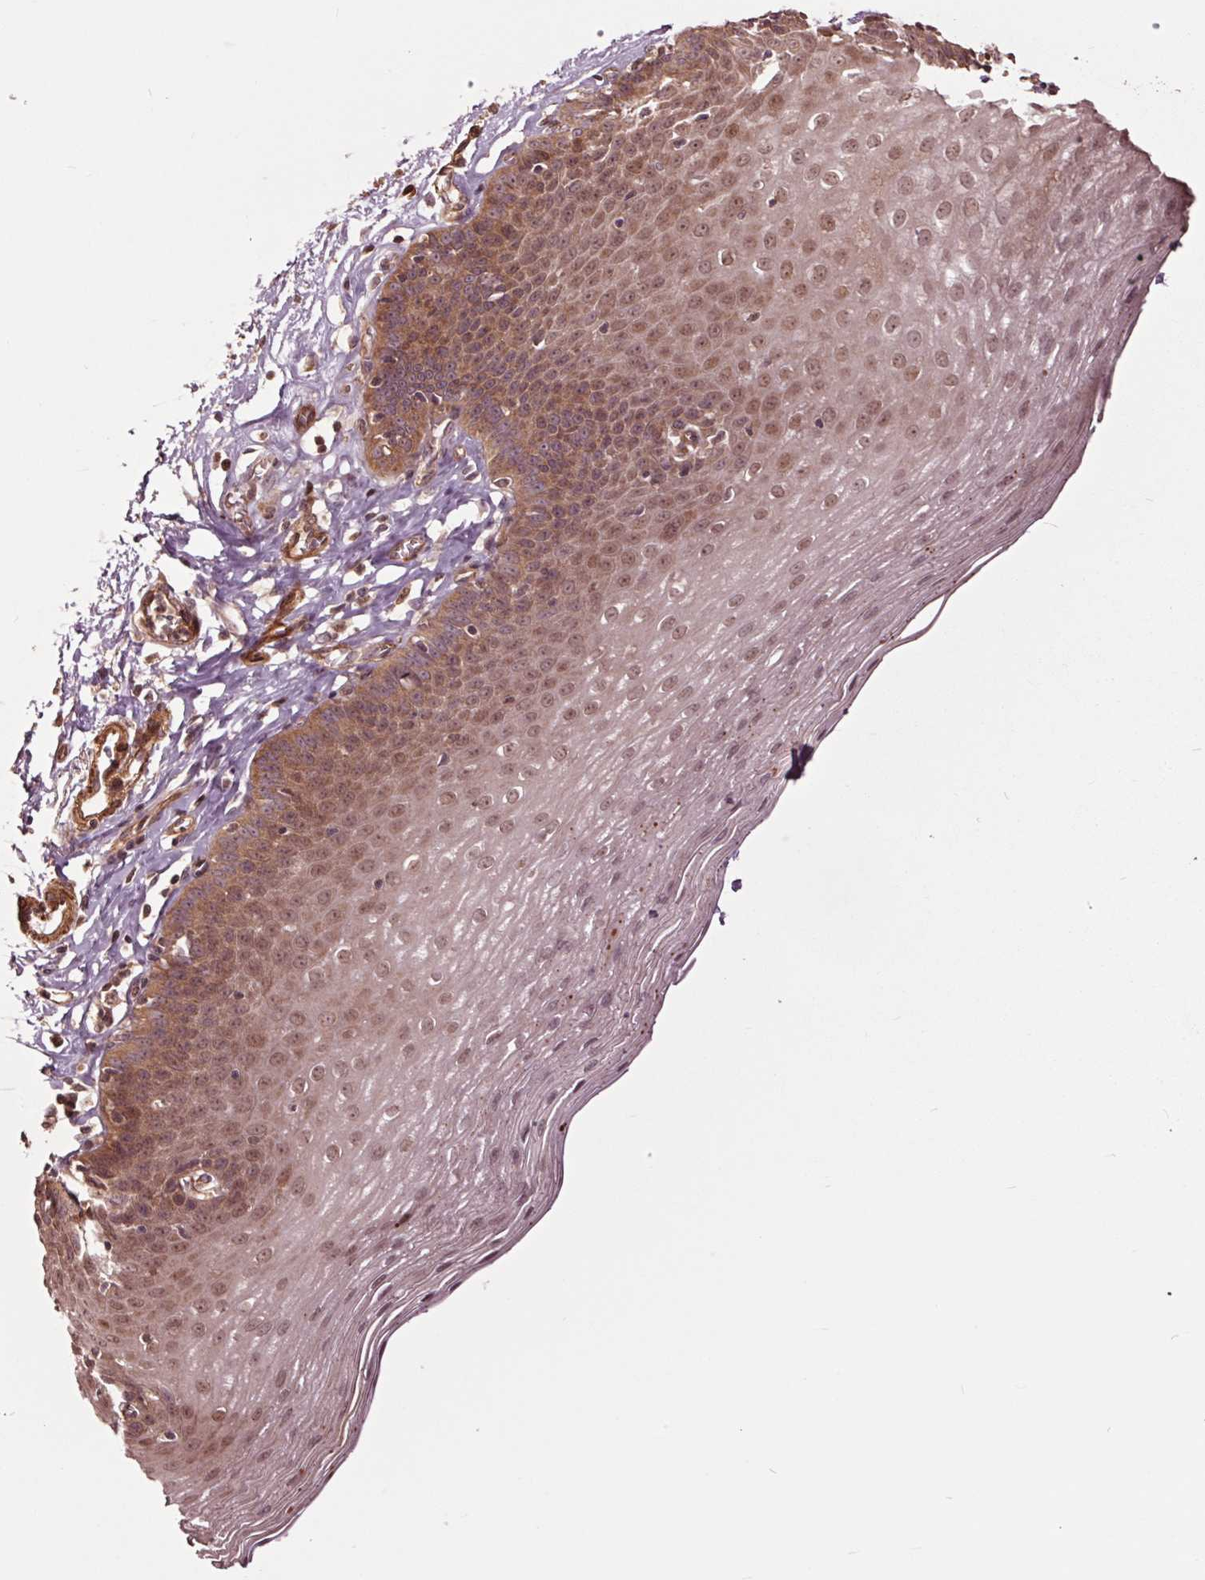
{"staining": {"intensity": "moderate", "quantity": ">75%", "location": "cytoplasmic/membranous,nuclear"}, "tissue": "esophagus", "cell_type": "Squamous epithelial cells", "image_type": "normal", "snomed": [{"axis": "morphology", "description": "Normal tissue, NOS"}, {"axis": "topography", "description": "Esophagus"}], "caption": "Protein analysis of normal esophagus reveals moderate cytoplasmic/membranous,nuclear positivity in approximately >75% of squamous epithelial cells. Using DAB (brown) and hematoxylin (blue) stains, captured at high magnification using brightfield microscopy.", "gene": "CEP95", "patient": {"sex": "female", "age": 81}}